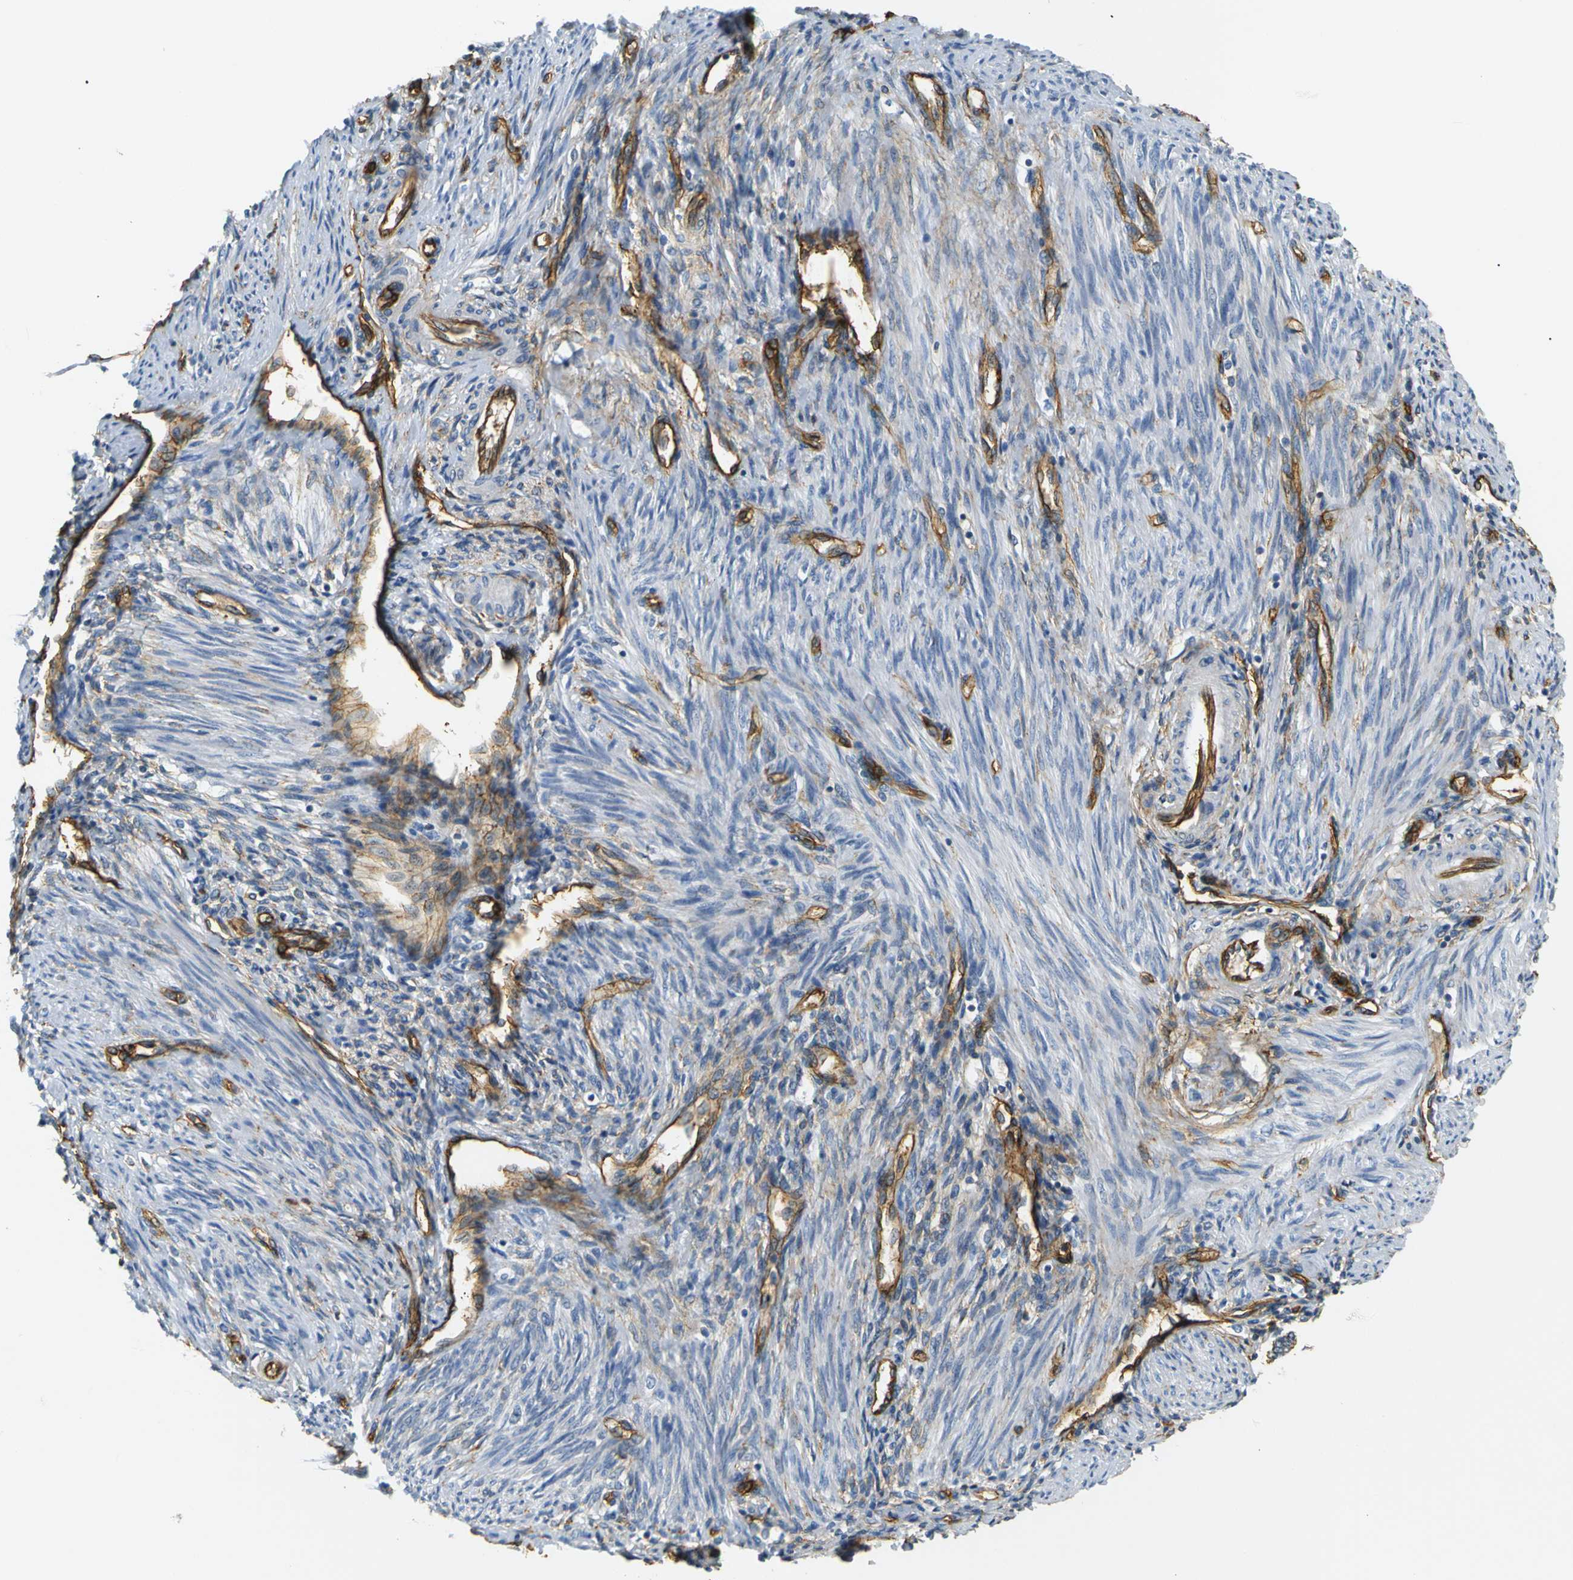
{"staining": {"intensity": "moderate", "quantity": ">75%", "location": "cytoplasmic/membranous"}, "tissue": "endometrium", "cell_type": "Cells in endometrial stroma", "image_type": "normal", "snomed": [{"axis": "morphology", "description": "Normal tissue, NOS"}, {"axis": "topography", "description": "Endometrium"}], "caption": "There is medium levels of moderate cytoplasmic/membranous positivity in cells in endometrial stroma of unremarkable endometrium, as demonstrated by immunohistochemical staining (brown color).", "gene": "SPTBN1", "patient": {"sex": "female", "age": 42}}